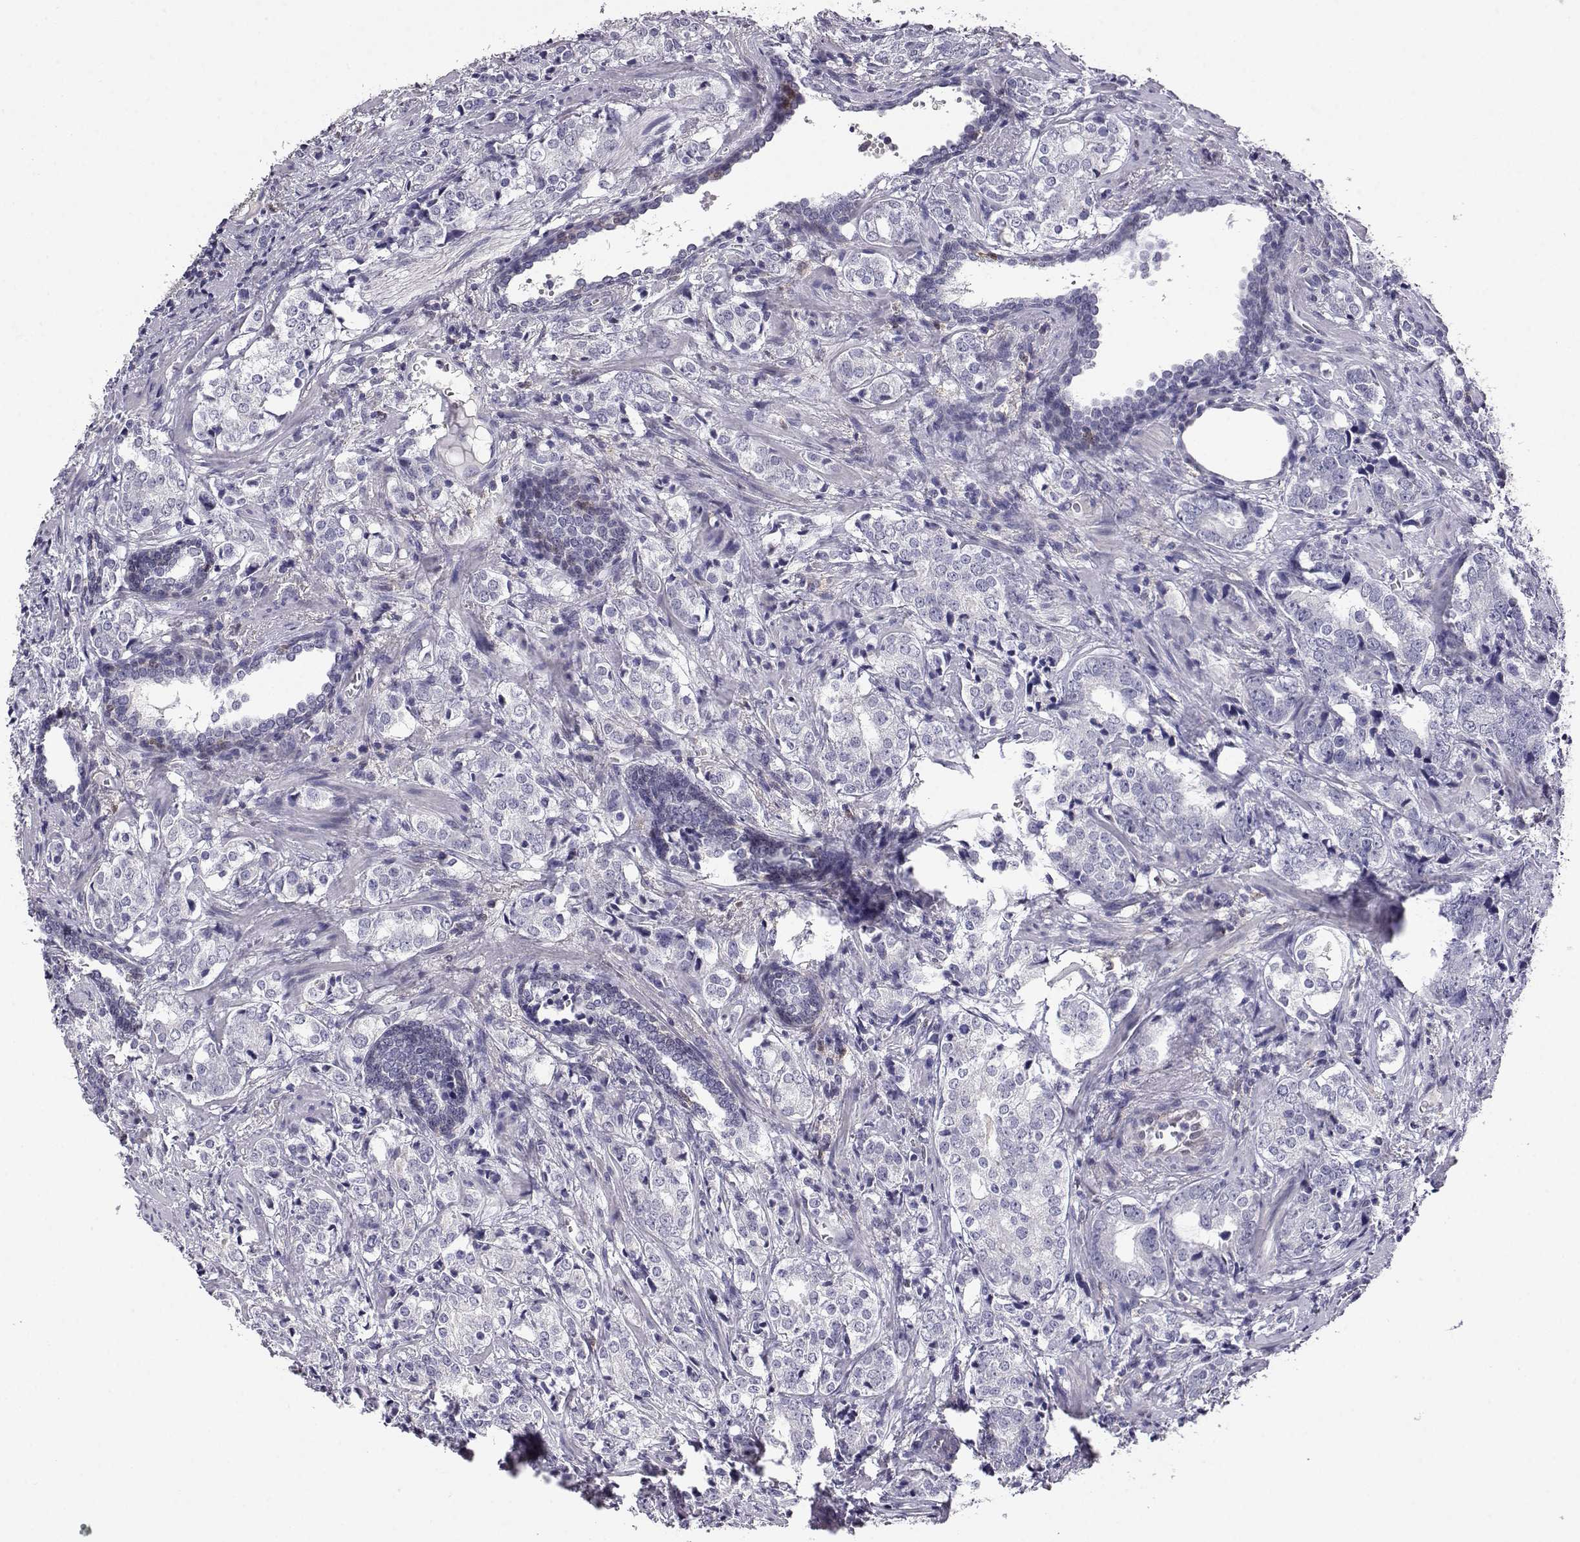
{"staining": {"intensity": "negative", "quantity": "none", "location": "none"}, "tissue": "prostate cancer", "cell_type": "Tumor cells", "image_type": "cancer", "snomed": [{"axis": "morphology", "description": "Adenocarcinoma, NOS"}, {"axis": "topography", "description": "Prostate and seminal vesicle, NOS"}], "caption": "The IHC image has no significant positivity in tumor cells of adenocarcinoma (prostate) tissue. (Brightfield microscopy of DAB (3,3'-diaminobenzidine) immunohistochemistry (IHC) at high magnification).", "gene": "AKR1B1", "patient": {"sex": "male", "age": 63}}